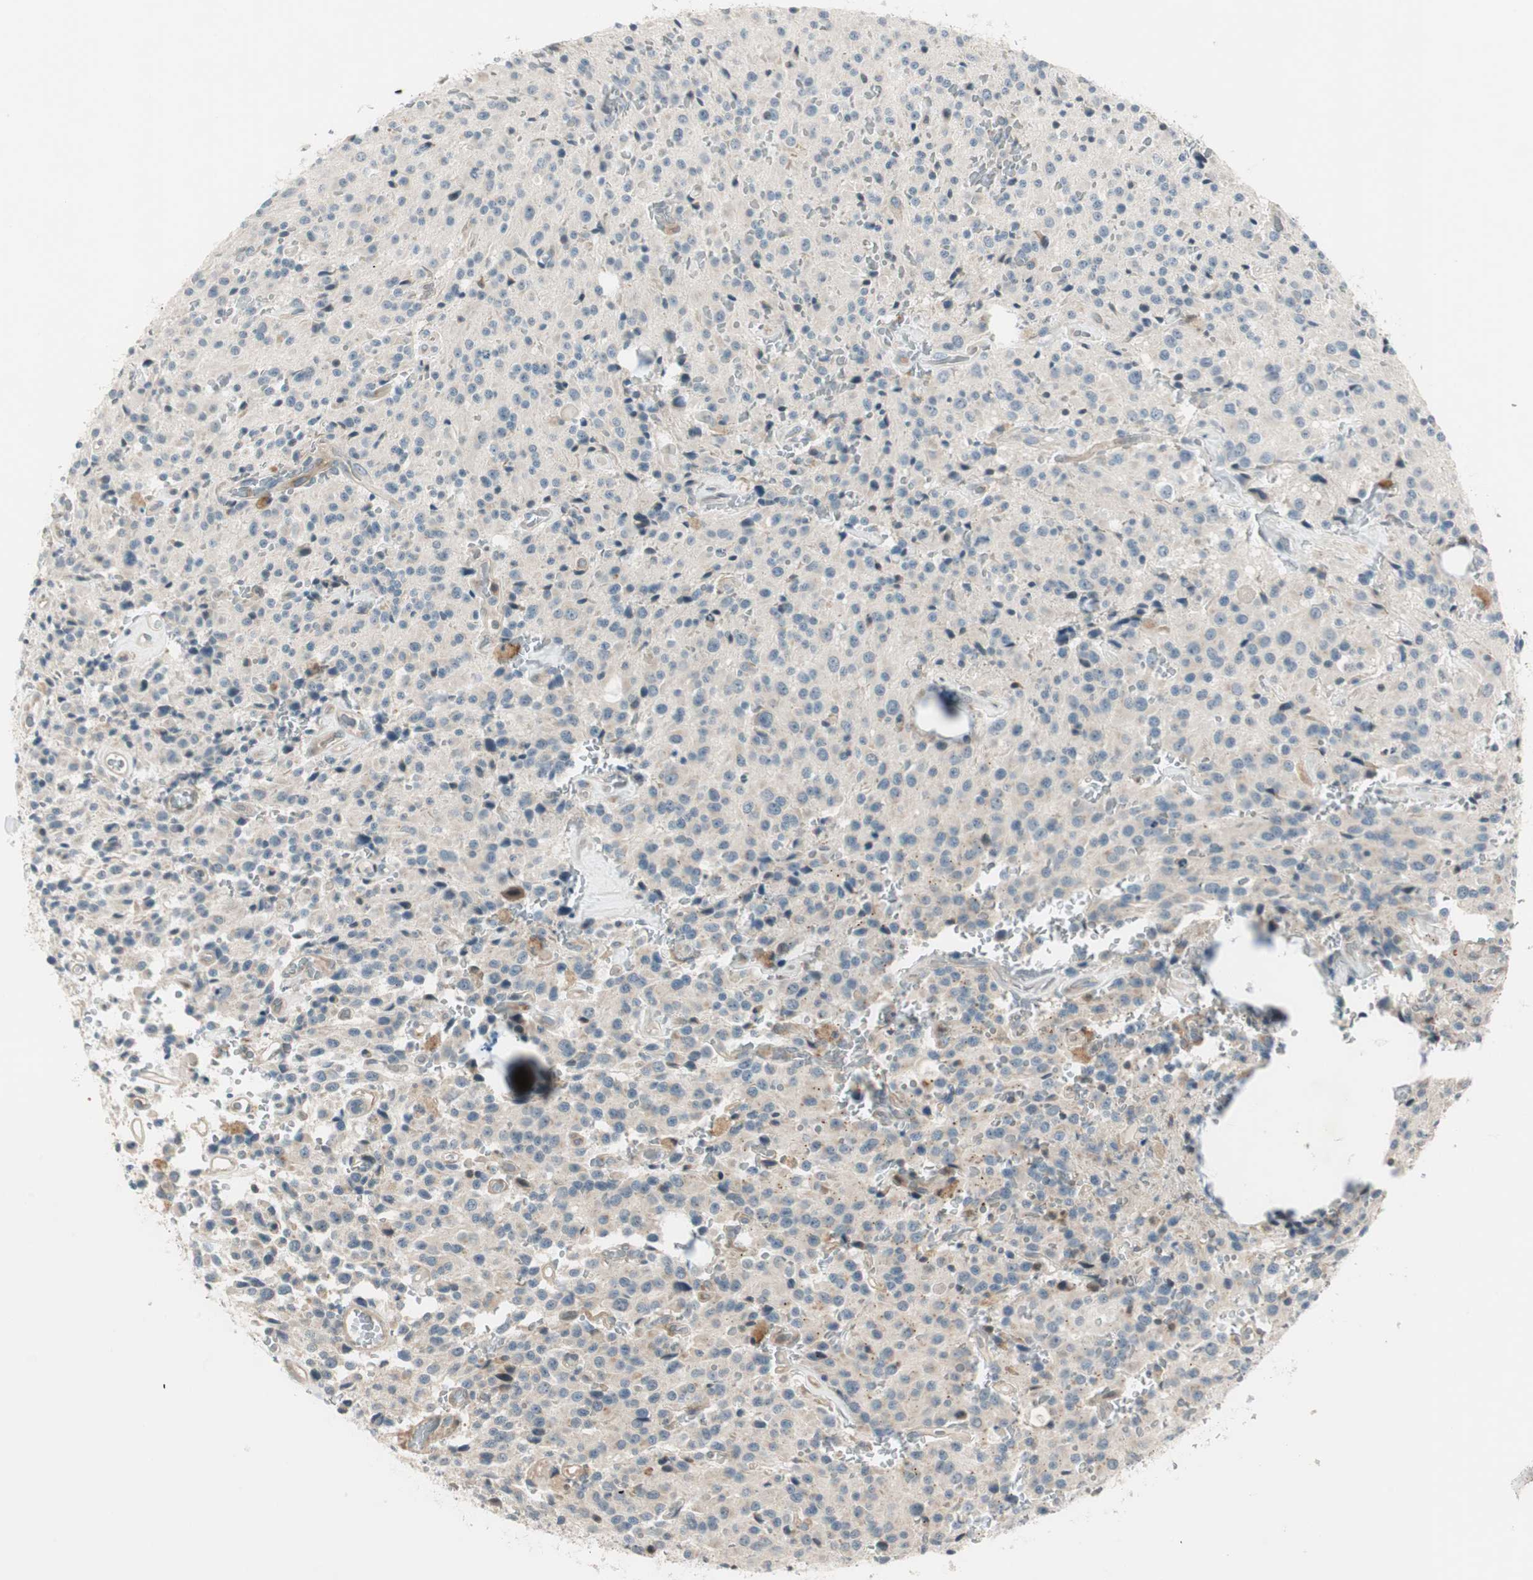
{"staining": {"intensity": "weak", "quantity": "<25%", "location": "cytoplasmic/membranous"}, "tissue": "glioma", "cell_type": "Tumor cells", "image_type": "cancer", "snomed": [{"axis": "morphology", "description": "Glioma, malignant, Low grade"}, {"axis": "topography", "description": "Brain"}], "caption": "This is a histopathology image of IHC staining of glioma, which shows no expression in tumor cells.", "gene": "CGRRF1", "patient": {"sex": "male", "age": 58}}